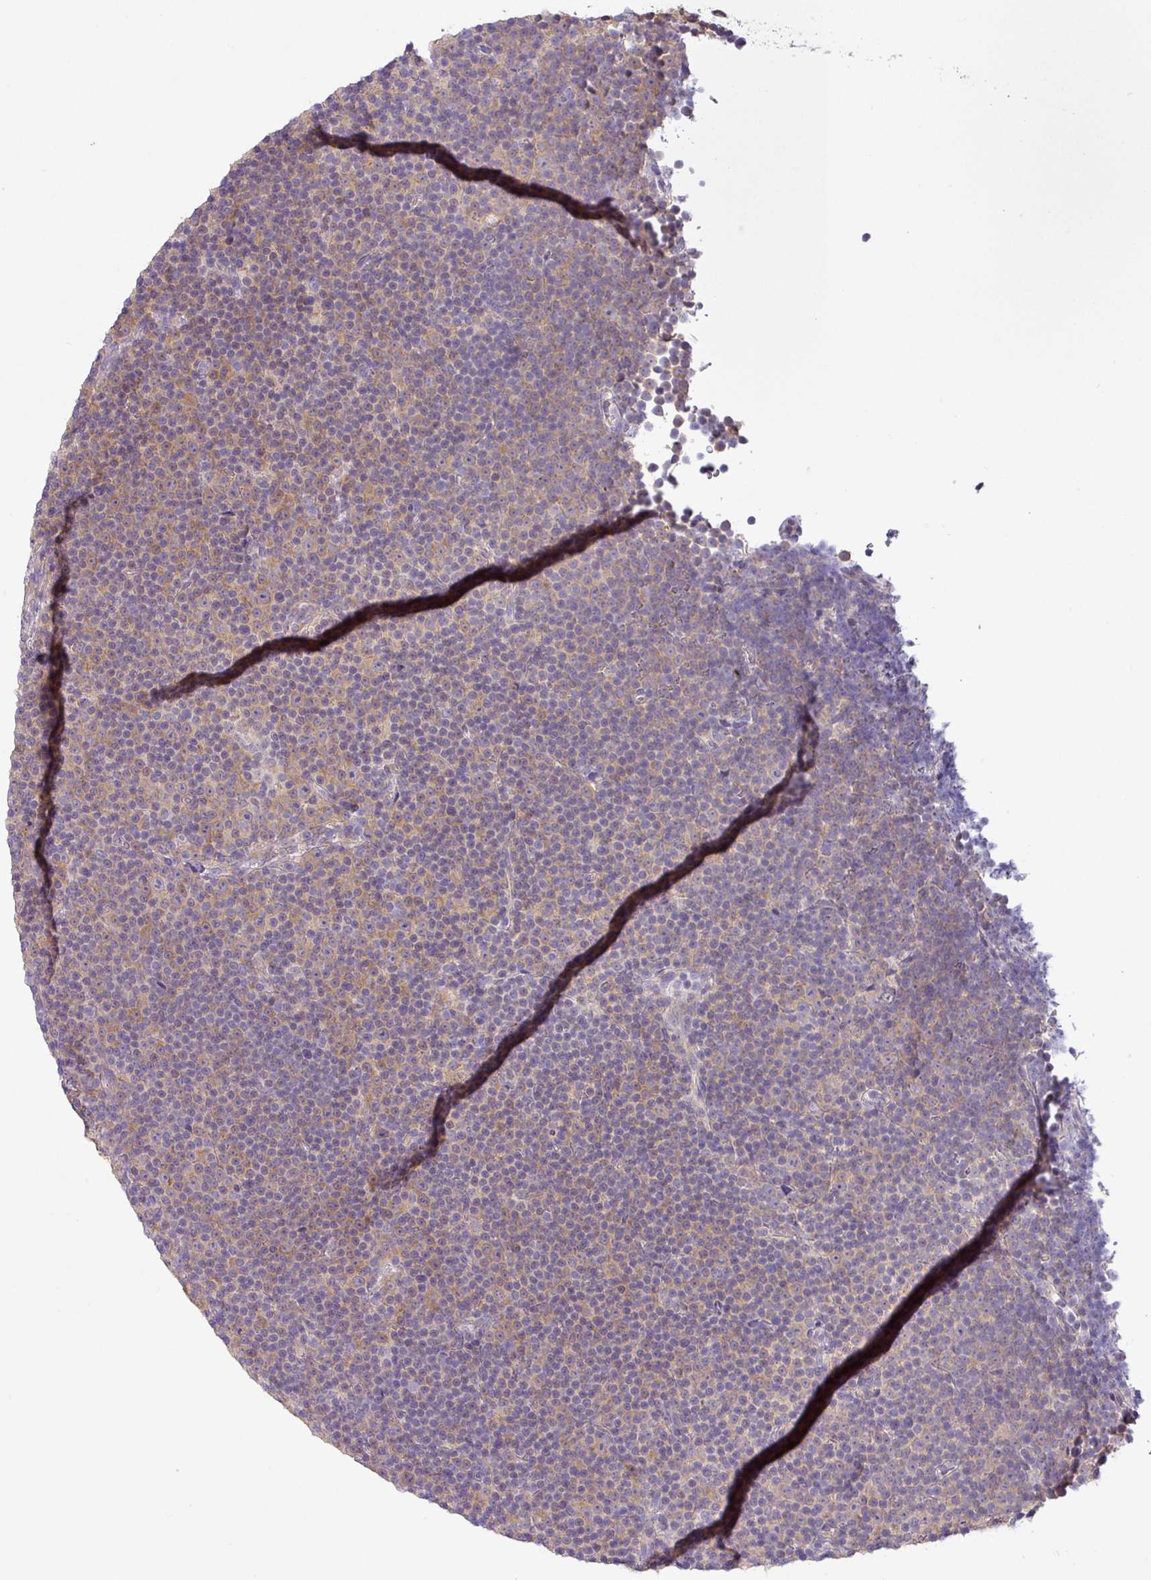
{"staining": {"intensity": "weak", "quantity": "25%-75%", "location": "cytoplasmic/membranous"}, "tissue": "lymphoma", "cell_type": "Tumor cells", "image_type": "cancer", "snomed": [{"axis": "morphology", "description": "Malignant lymphoma, non-Hodgkin's type, Low grade"}, {"axis": "topography", "description": "Lymph node"}], "caption": "Low-grade malignant lymphoma, non-Hodgkin's type stained for a protein demonstrates weak cytoplasmic/membranous positivity in tumor cells. Nuclei are stained in blue.", "gene": "GALNT12", "patient": {"sex": "female", "age": 67}}